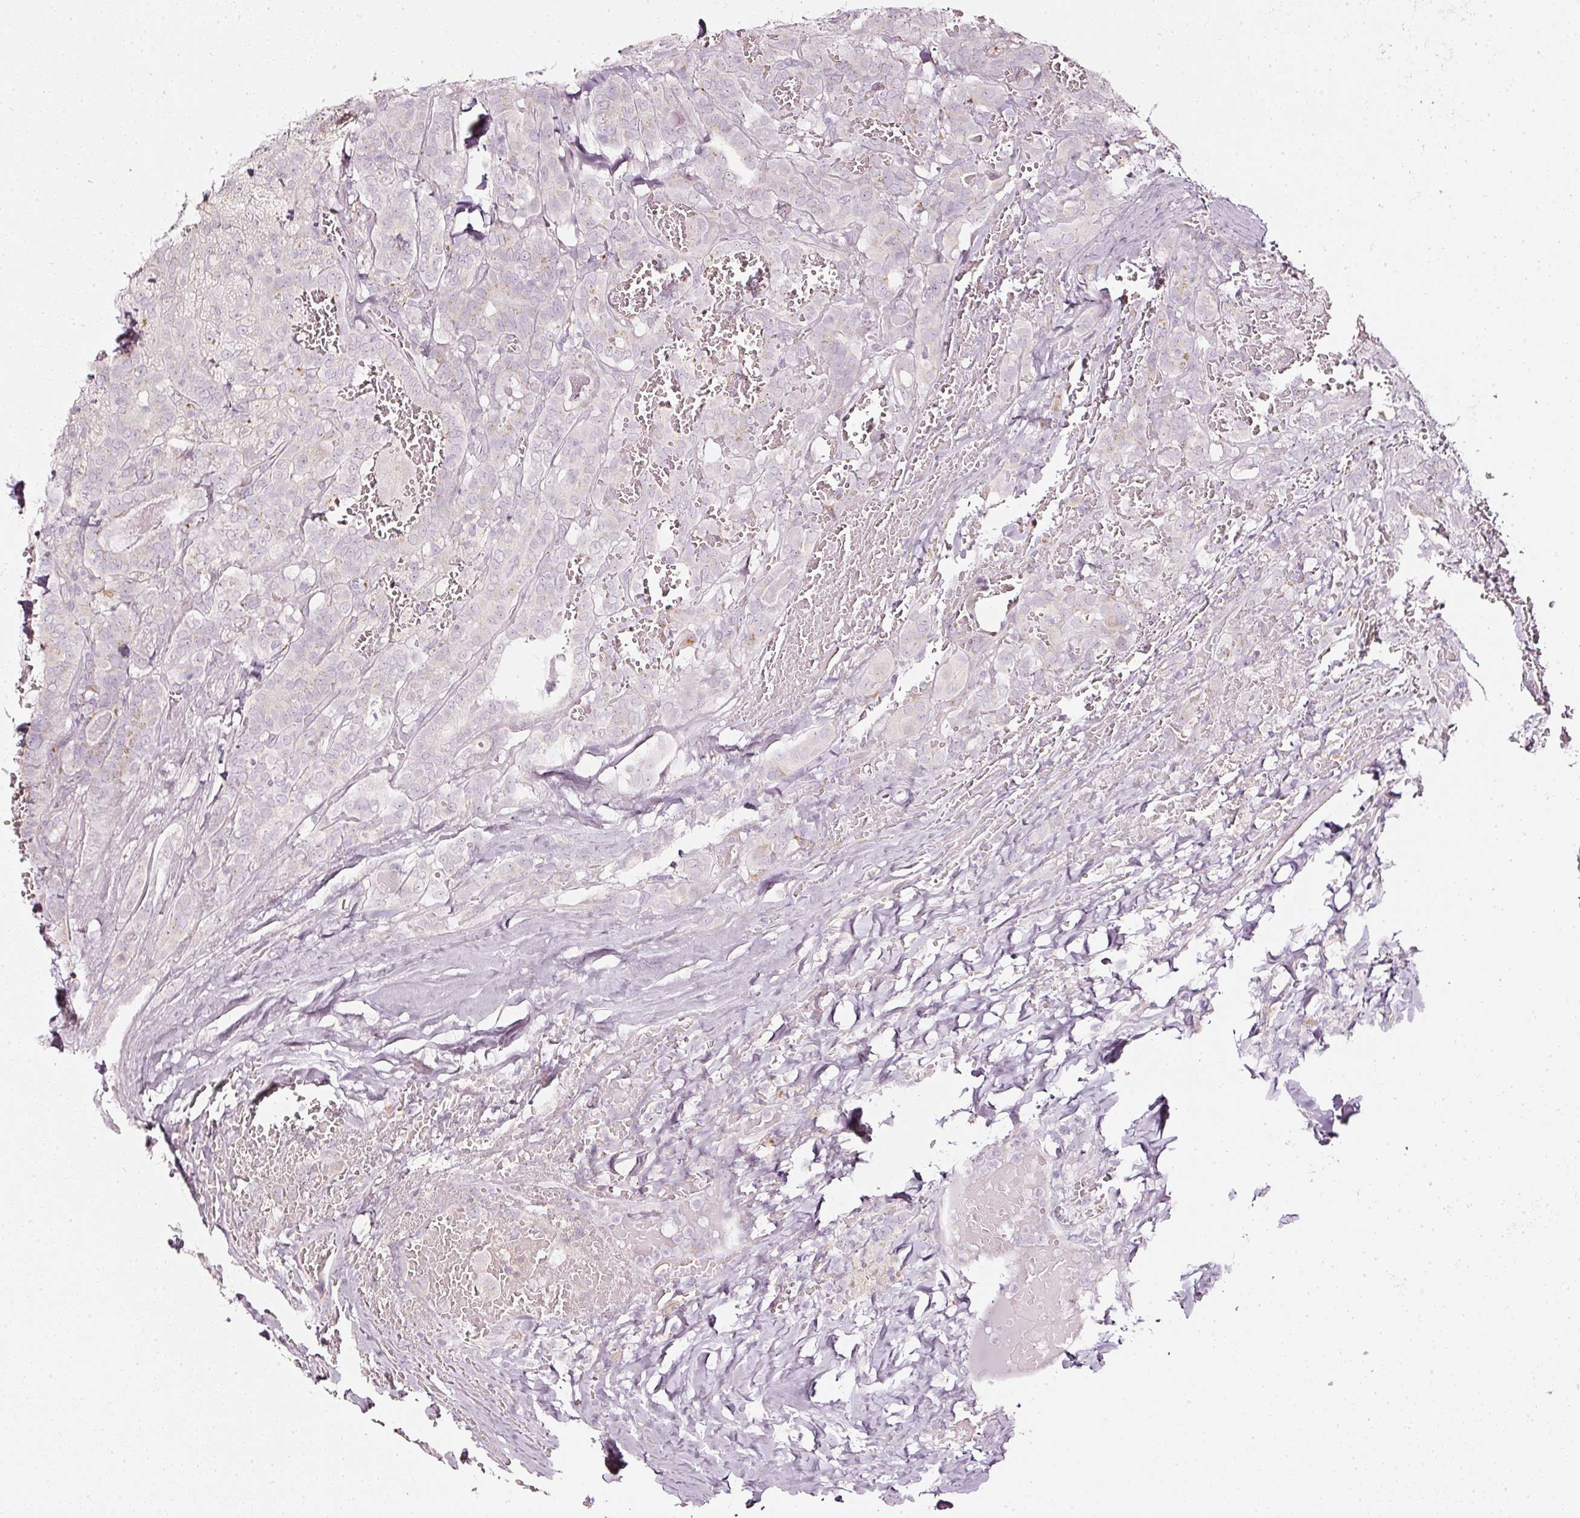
{"staining": {"intensity": "negative", "quantity": "none", "location": "none"}, "tissue": "thyroid cancer", "cell_type": "Tumor cells", "image_type": "cancer", "snomed": [{"axis": "morphology", "description": "Papillary adenocarcinoma, NOS"}, {"axis": "topography", "description": "Thyroid gland"}], "caption": "Image shows no protein expression in tumor cells of thyroid cancer tissue.", "gene": "SDF4", "patient": {"sex": "female", "age": 72}}